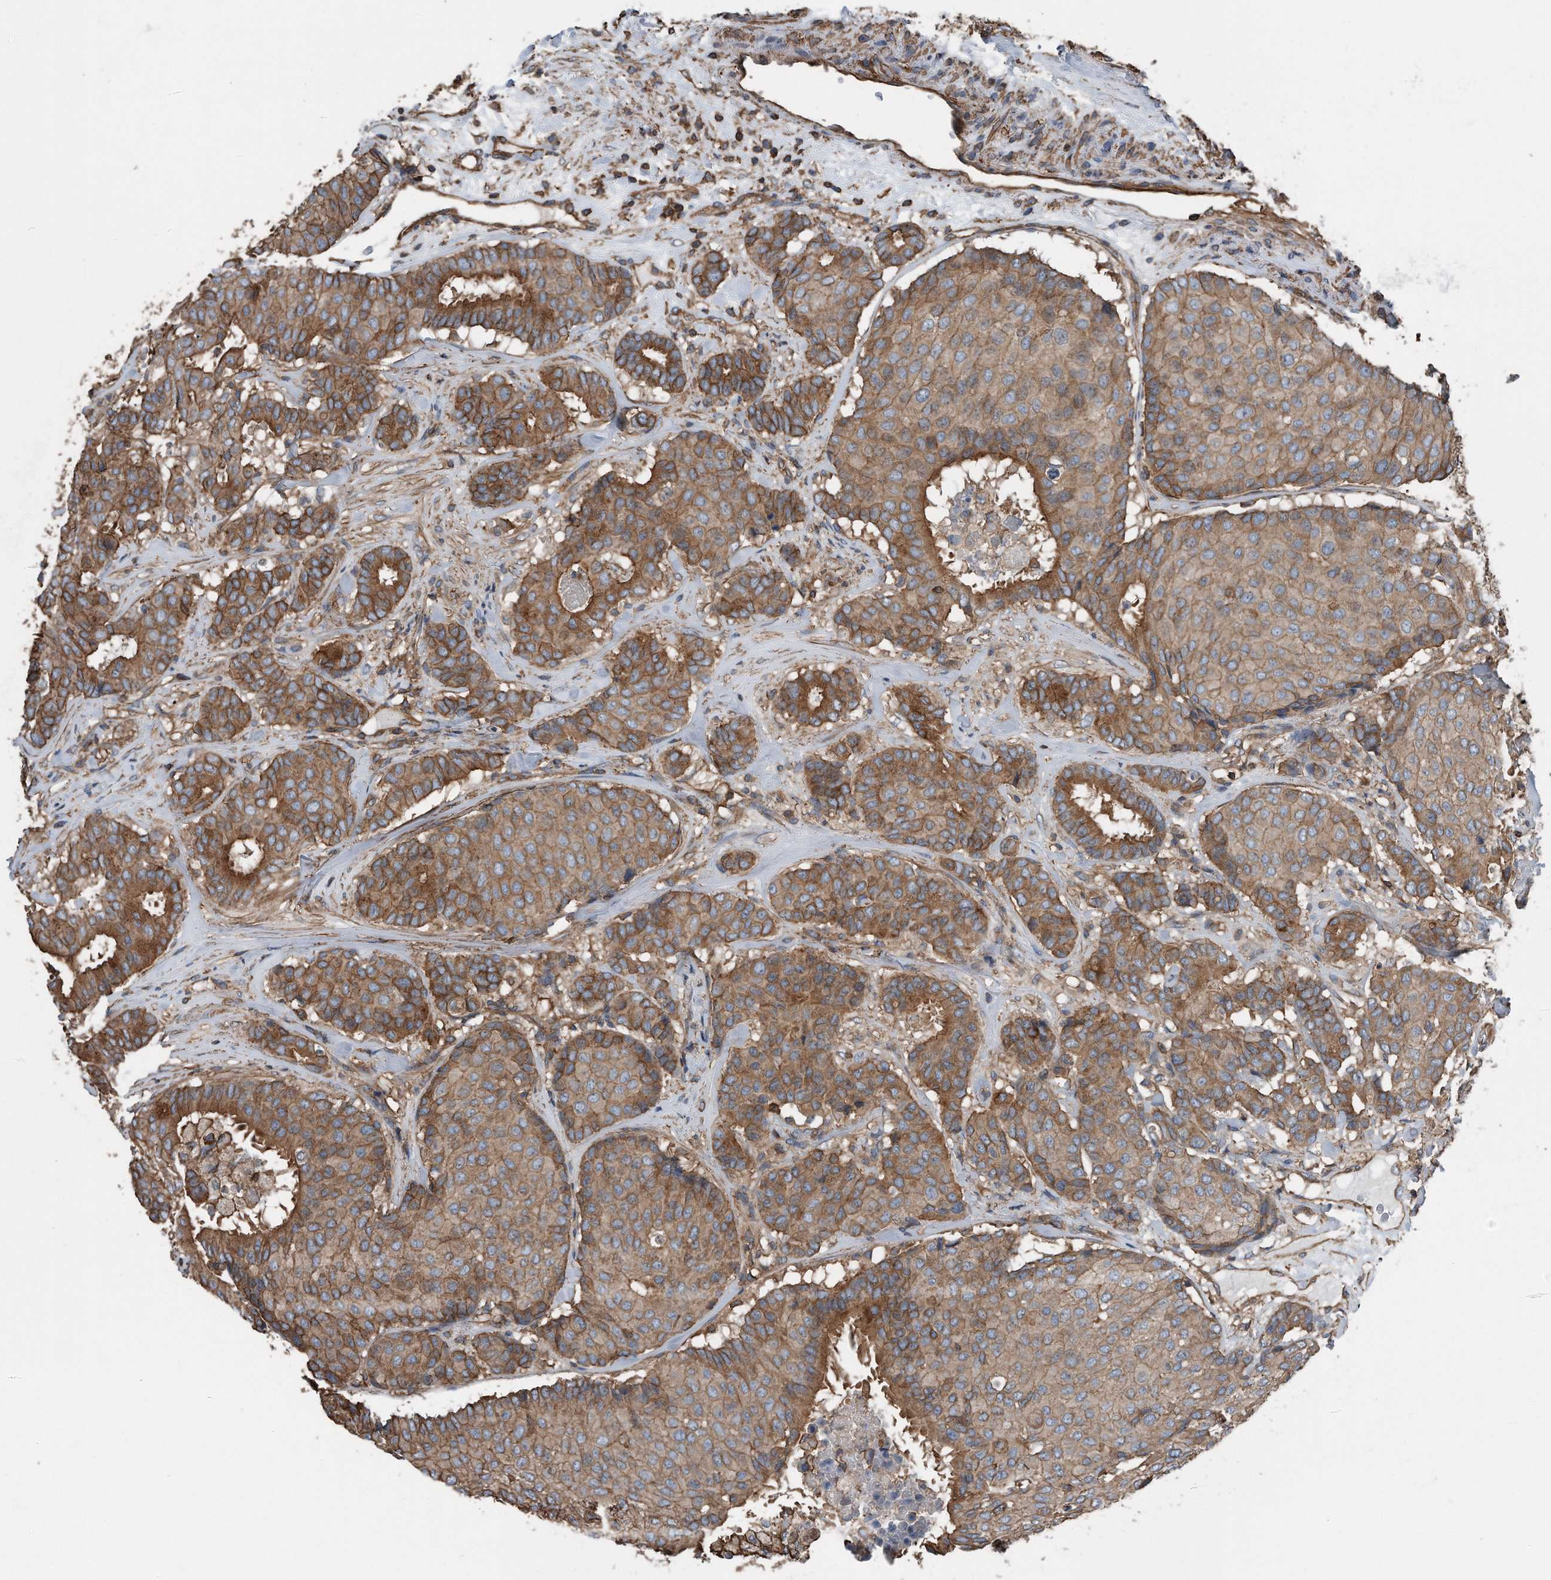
{"staining": {"intensity": "moderate", "quantity": ">75%", "location": "cytoplasmic/membranous"}, "tissue": "breast cancer", "cell_type": "Tumor cells", "image_type": "cancer", "snomed": [{"axis": "morphology", "description": "Duct carcinoma"}, {"axis": "topography", "description": "Breast"}], "caption": "Breast intraductal carcinoma stained with a brown dye shows moderate cytoplasmic/membranous positive staining in about >75% of tumor cells.", "gene": "RSPO3", "patient": {"sex": "female", "age": 75}}